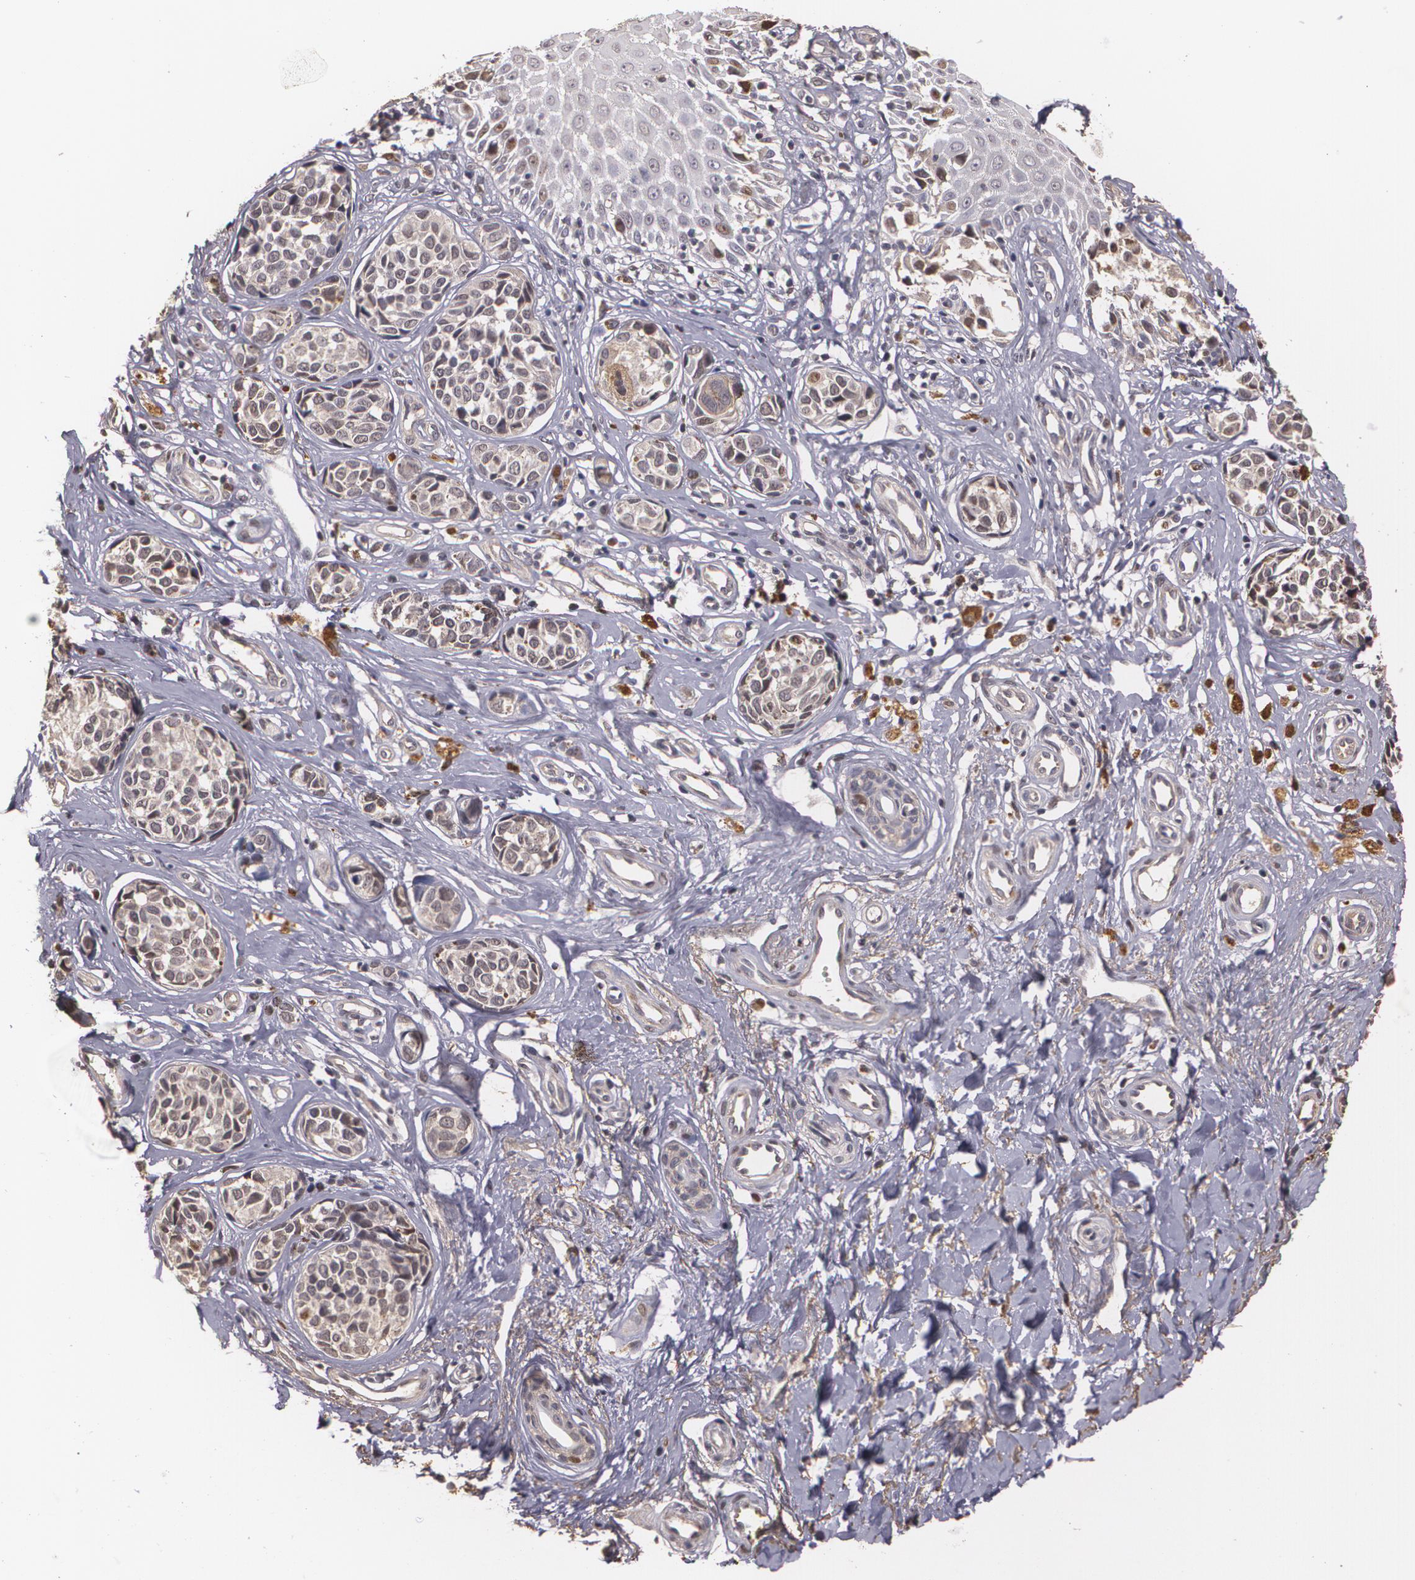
{"staining": {"intensity": "weak", "quantity": "25%-75%", "location": "cytoplasmic/membranous,nuclear"}, "tissue": "melanoma", "cell_type": "Tumor cells", "image_type": "cancer", "snomed": [{"axis": "morphology", "description": "Malignant melanoma, NOS"}, {"axis": "topography", "description": "Skin"}], "caption": "High-magnification brightfield microscopy of malignant melanoma stained with DAB (3,3'-diaminobenzidine) (brown) and counterstained with hematoxylin (blue). tumor cells exhibit weak cytoplasmic/membranous and nuclear positivity is appreciated in about25%-75% of cells.", "gene": "BRCA1", "patient": {"sex": "male", "age": 79}}